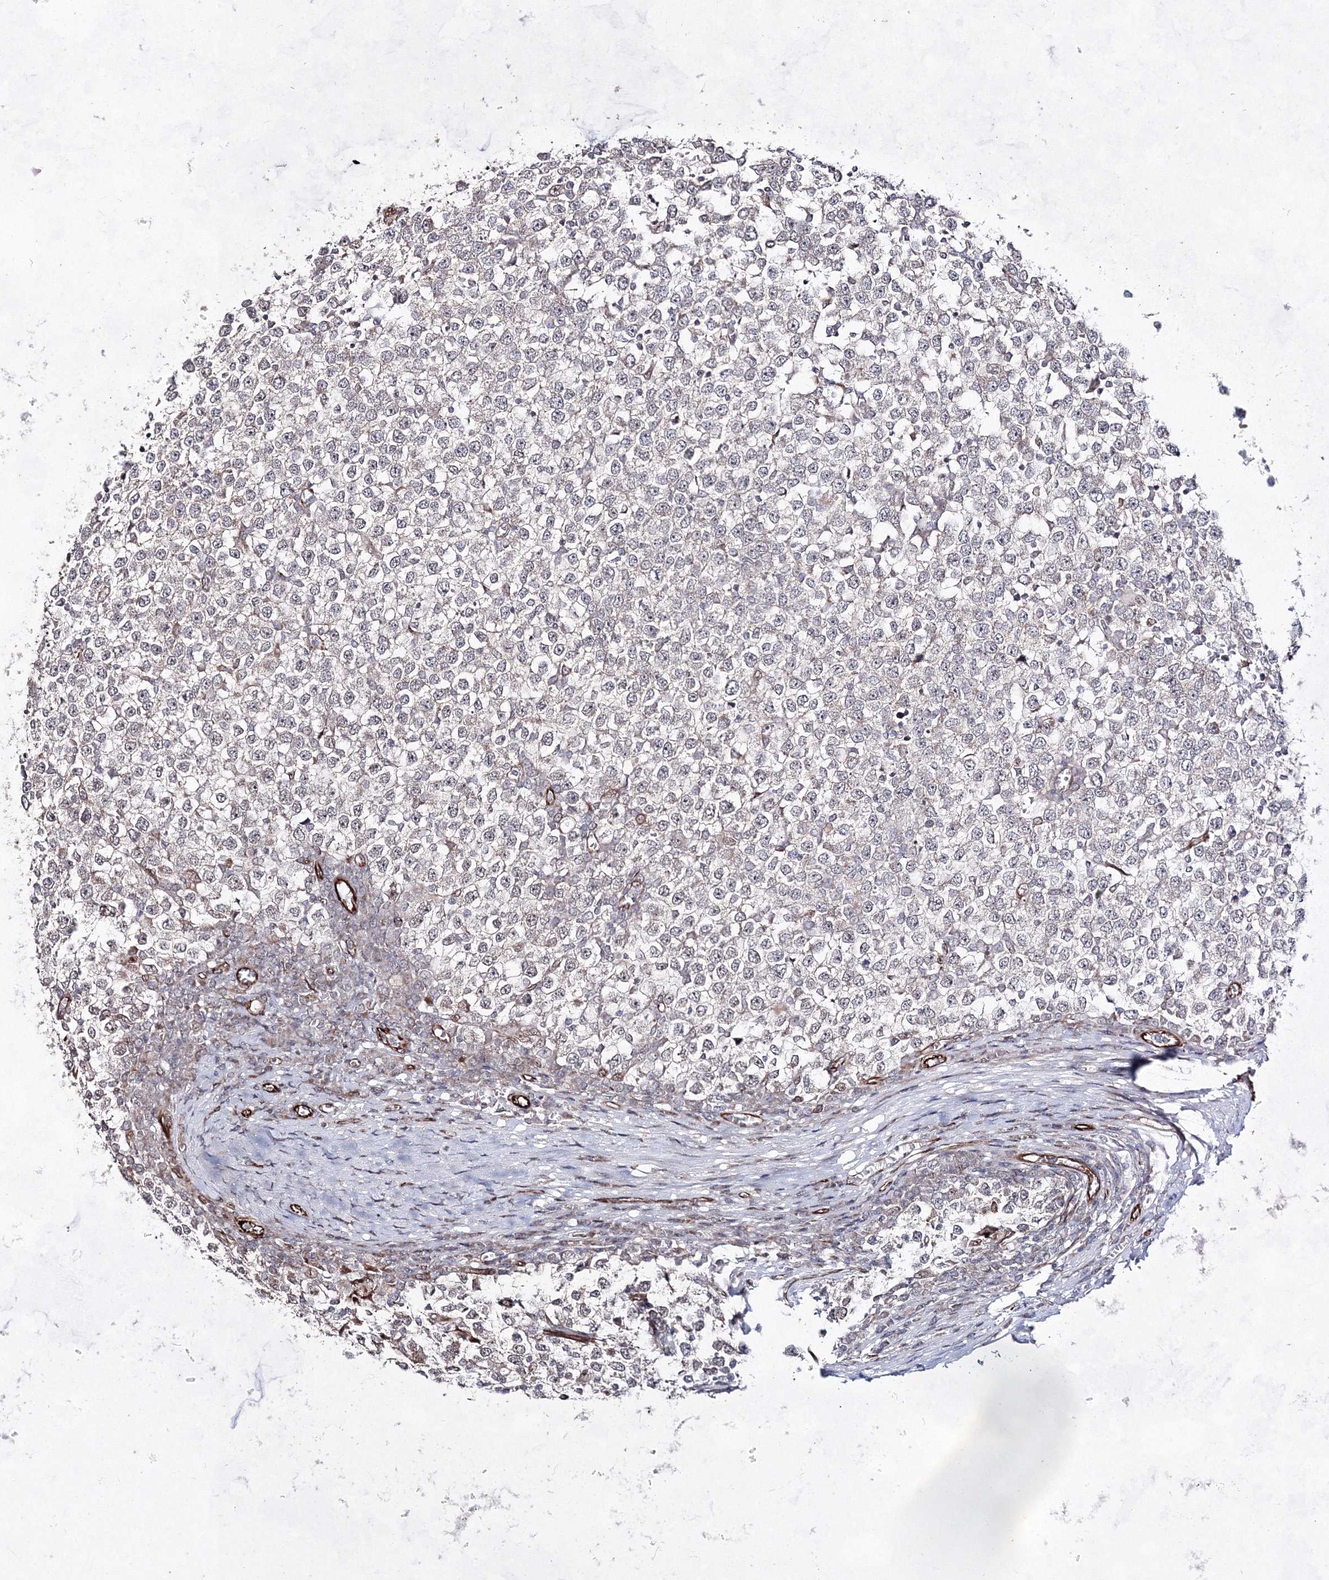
{"staining": {"intensity": "negative", "quantity": "none", "location": "none"}, "tissue": "testis cancer", "cell_type": "Tumor cells", "image_type": "cancer", "snomed": [{"axis": "morphology", "description": "Seminoma, NOS"}, {"axis": "topography", "description": "Testis"}], "caption": "Protein analysis of testis seminoma reveals no significant staining in tumor cells.", "gene": "SNIP1", "patient": {"sex": "male", "age": 65}}